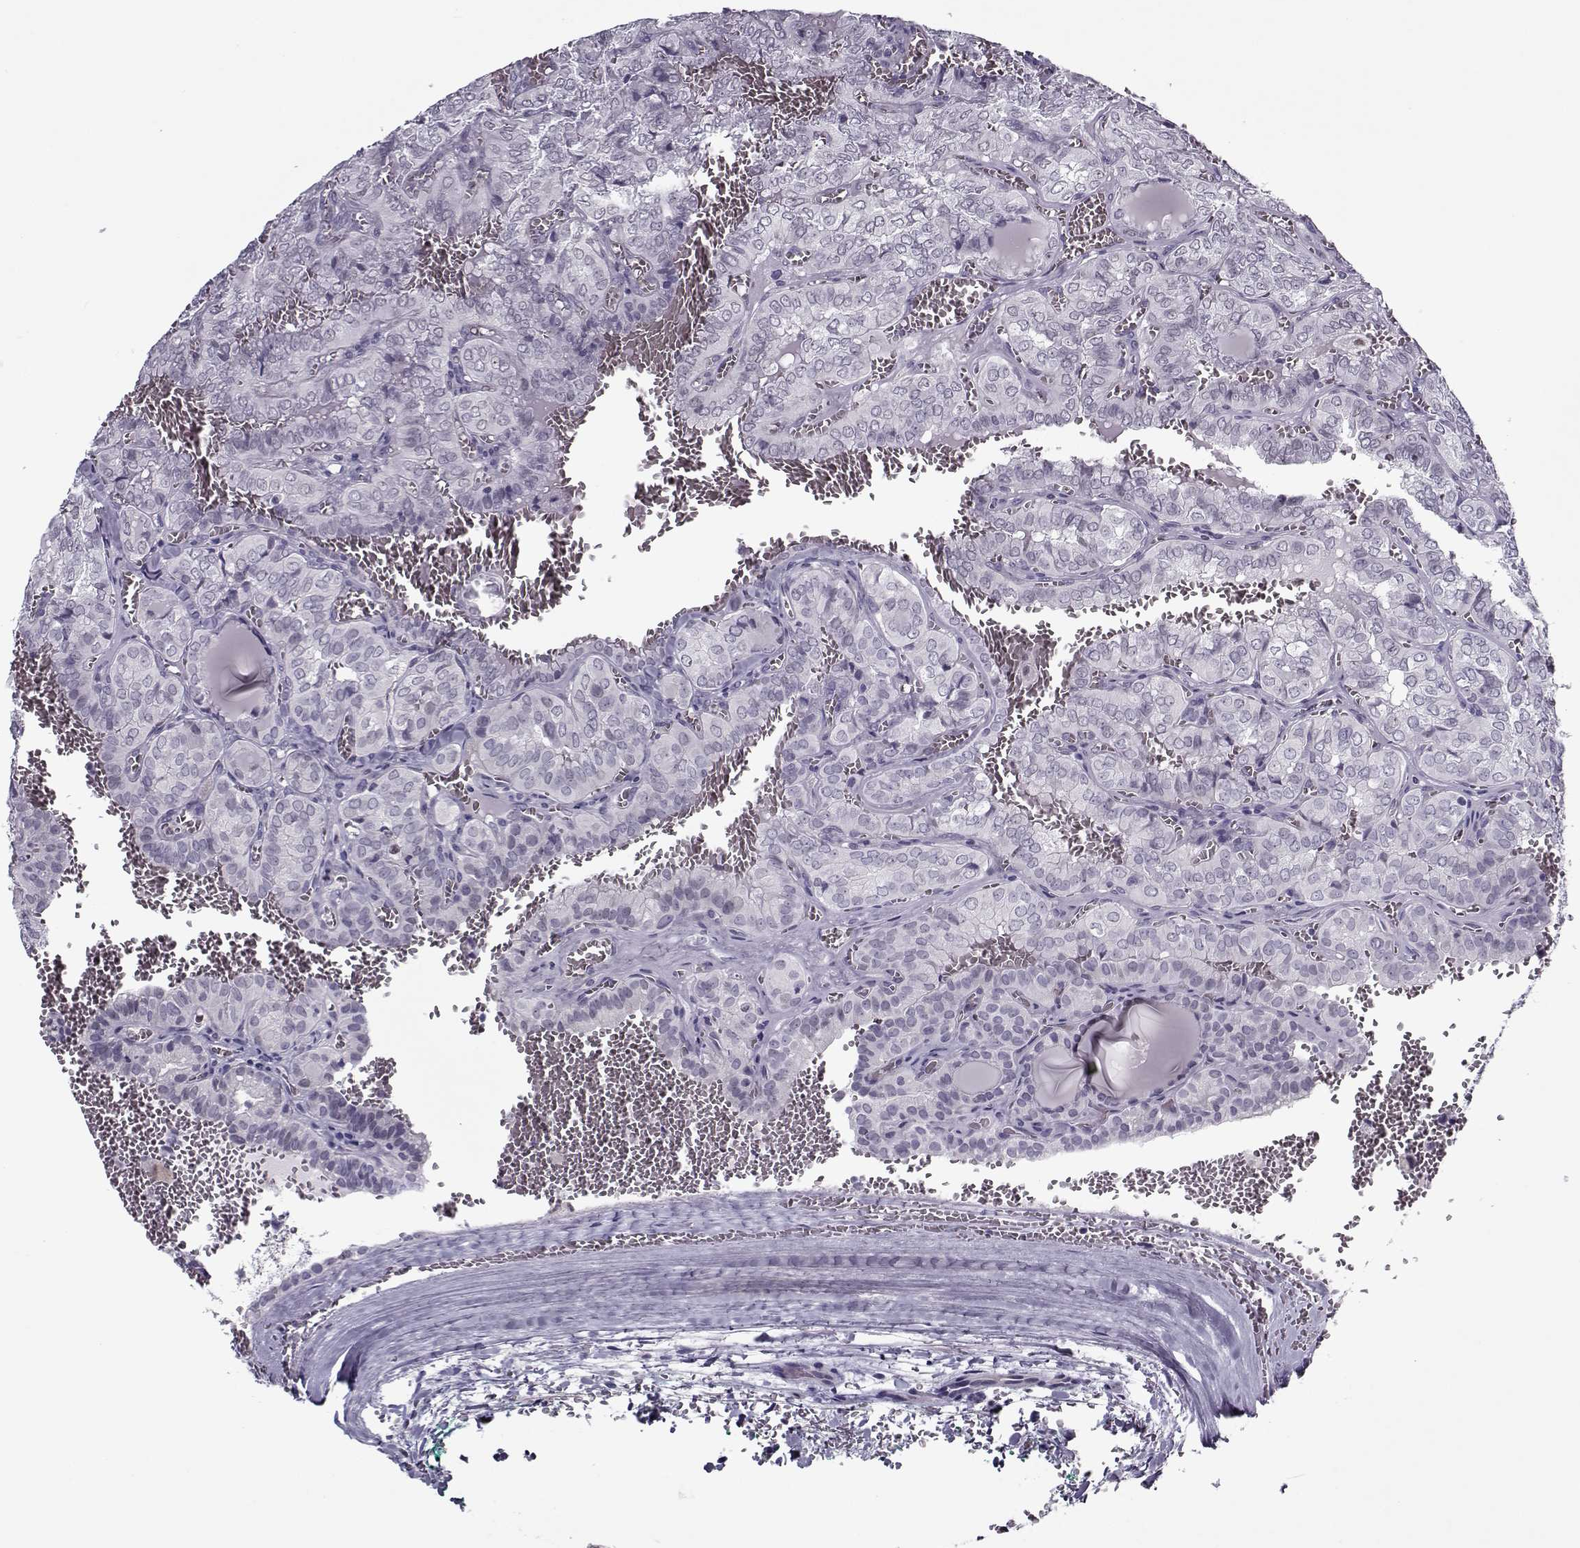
{"staining": {"intensity": "negative", "quantity": "none", "location": "none"}, "tissue": "thyroid cancer", "cell_type": "Tumor cells", "image_type": "cancer", "snomed": [{"axis": "morphology", "description": "Papillary adenocarcinoma, NOS"}, {"axis": "topography", "description": "Thyroid gland"}], "caption": "The immunohistochemistry (IHC) image has no significant staining in tumor cells of thyroid cancer (papillary adenocarcinoma) tissue.", "gene": "CIBAR1", "patient": {"sex": "female", "age": 41}}